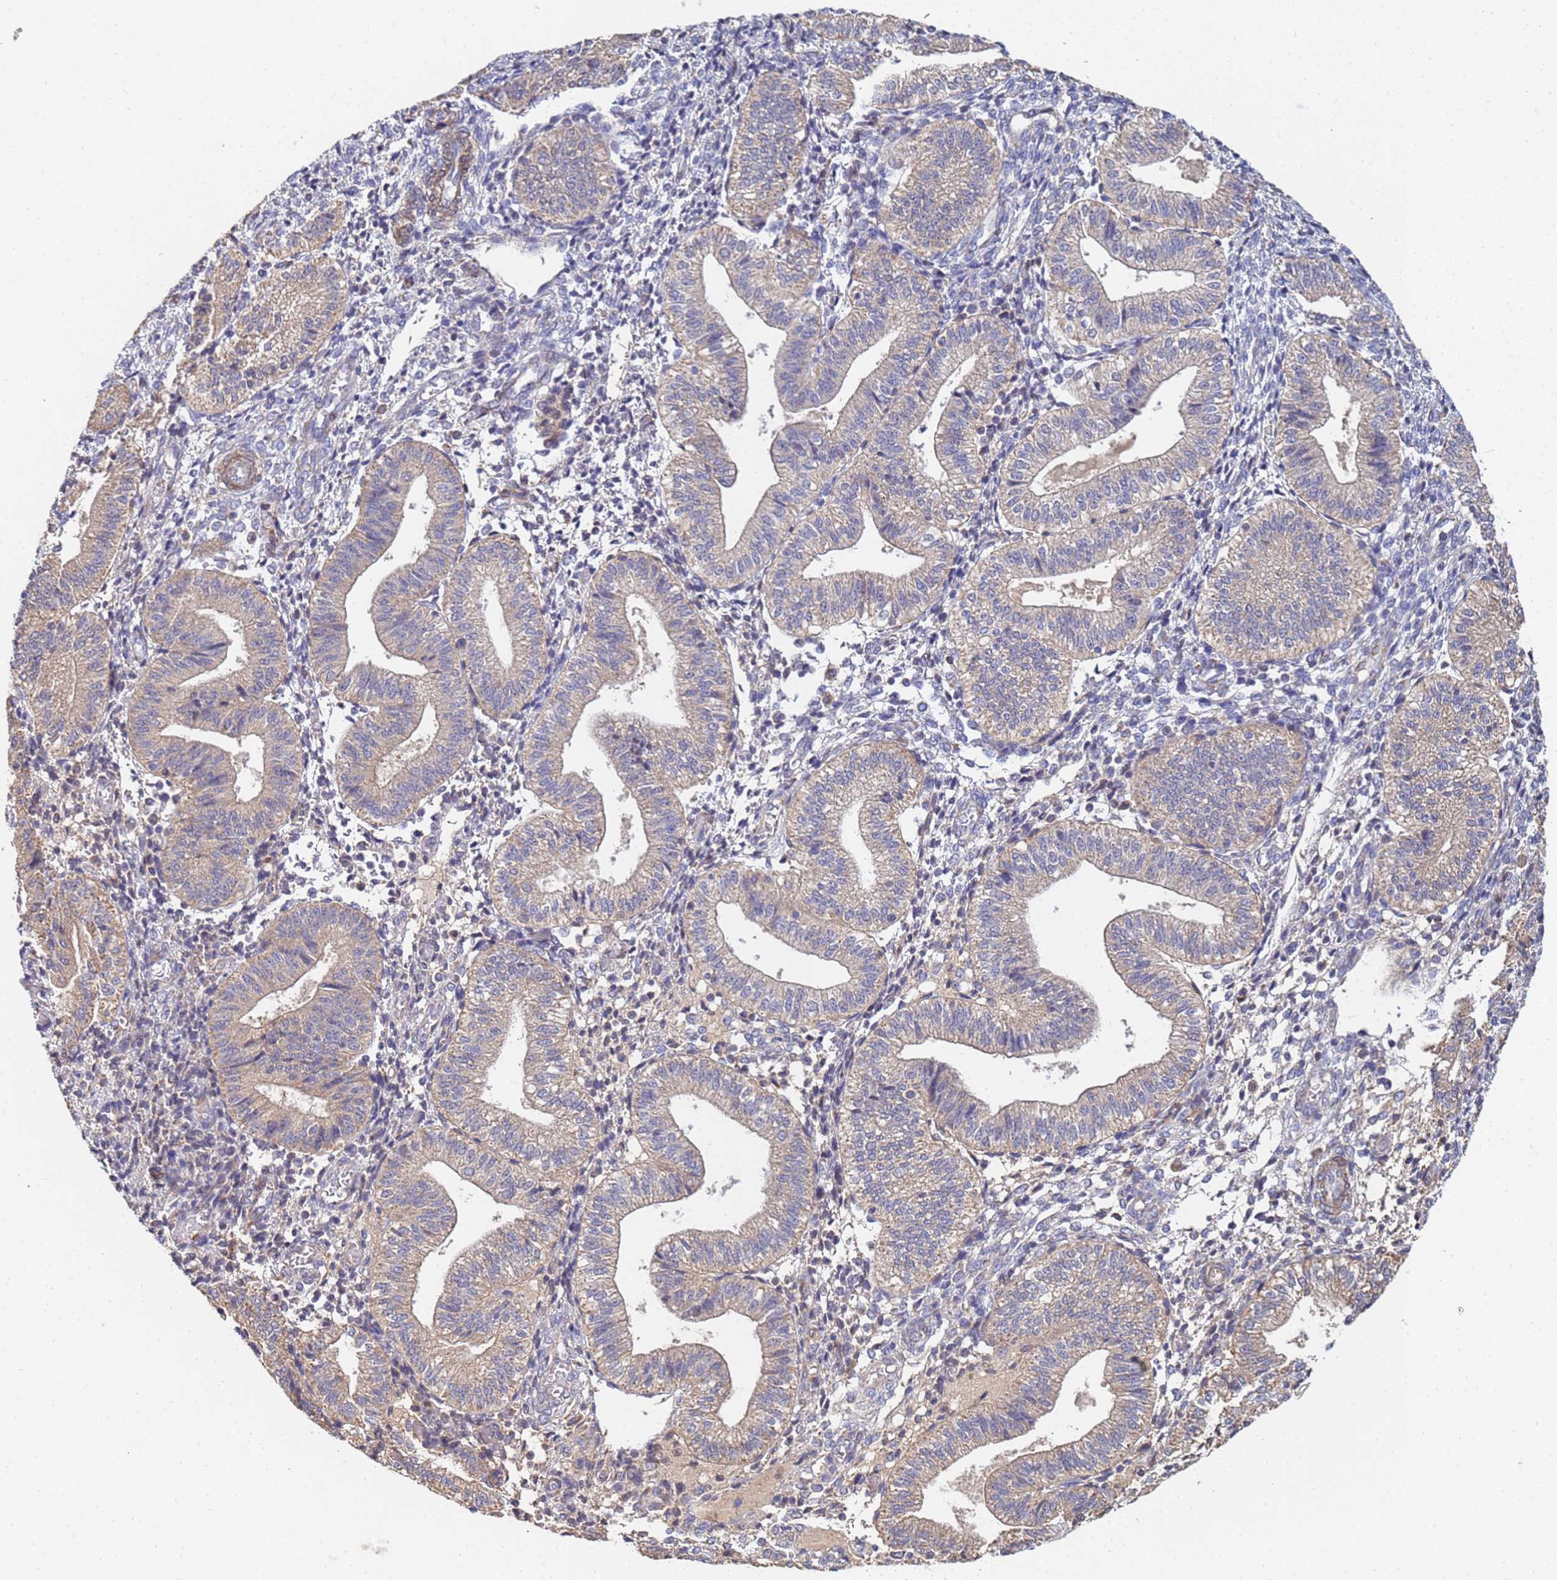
{"staining": {"intensity": "weak", "quantity": "<25%", "location": "cytoplasmic/membranous"}, "tissue": "endometrium", "cell_type": "Cells in endometrial stroma", "image_type": "normal", "snomed": [{"axis": "morphology", "description": "Normal tissue, NOS"}, {"axis": "topography", "description": "Endometrium"}], "caption": "Cells in endometrial stroma show no significant protein positivity in normal endometrium. (Brightfield microscopy of DAB immunohistochemistry (IHC) at high magnification).", "gene": "C5orf34", "patient": {"sex": "female", "age": 34}}